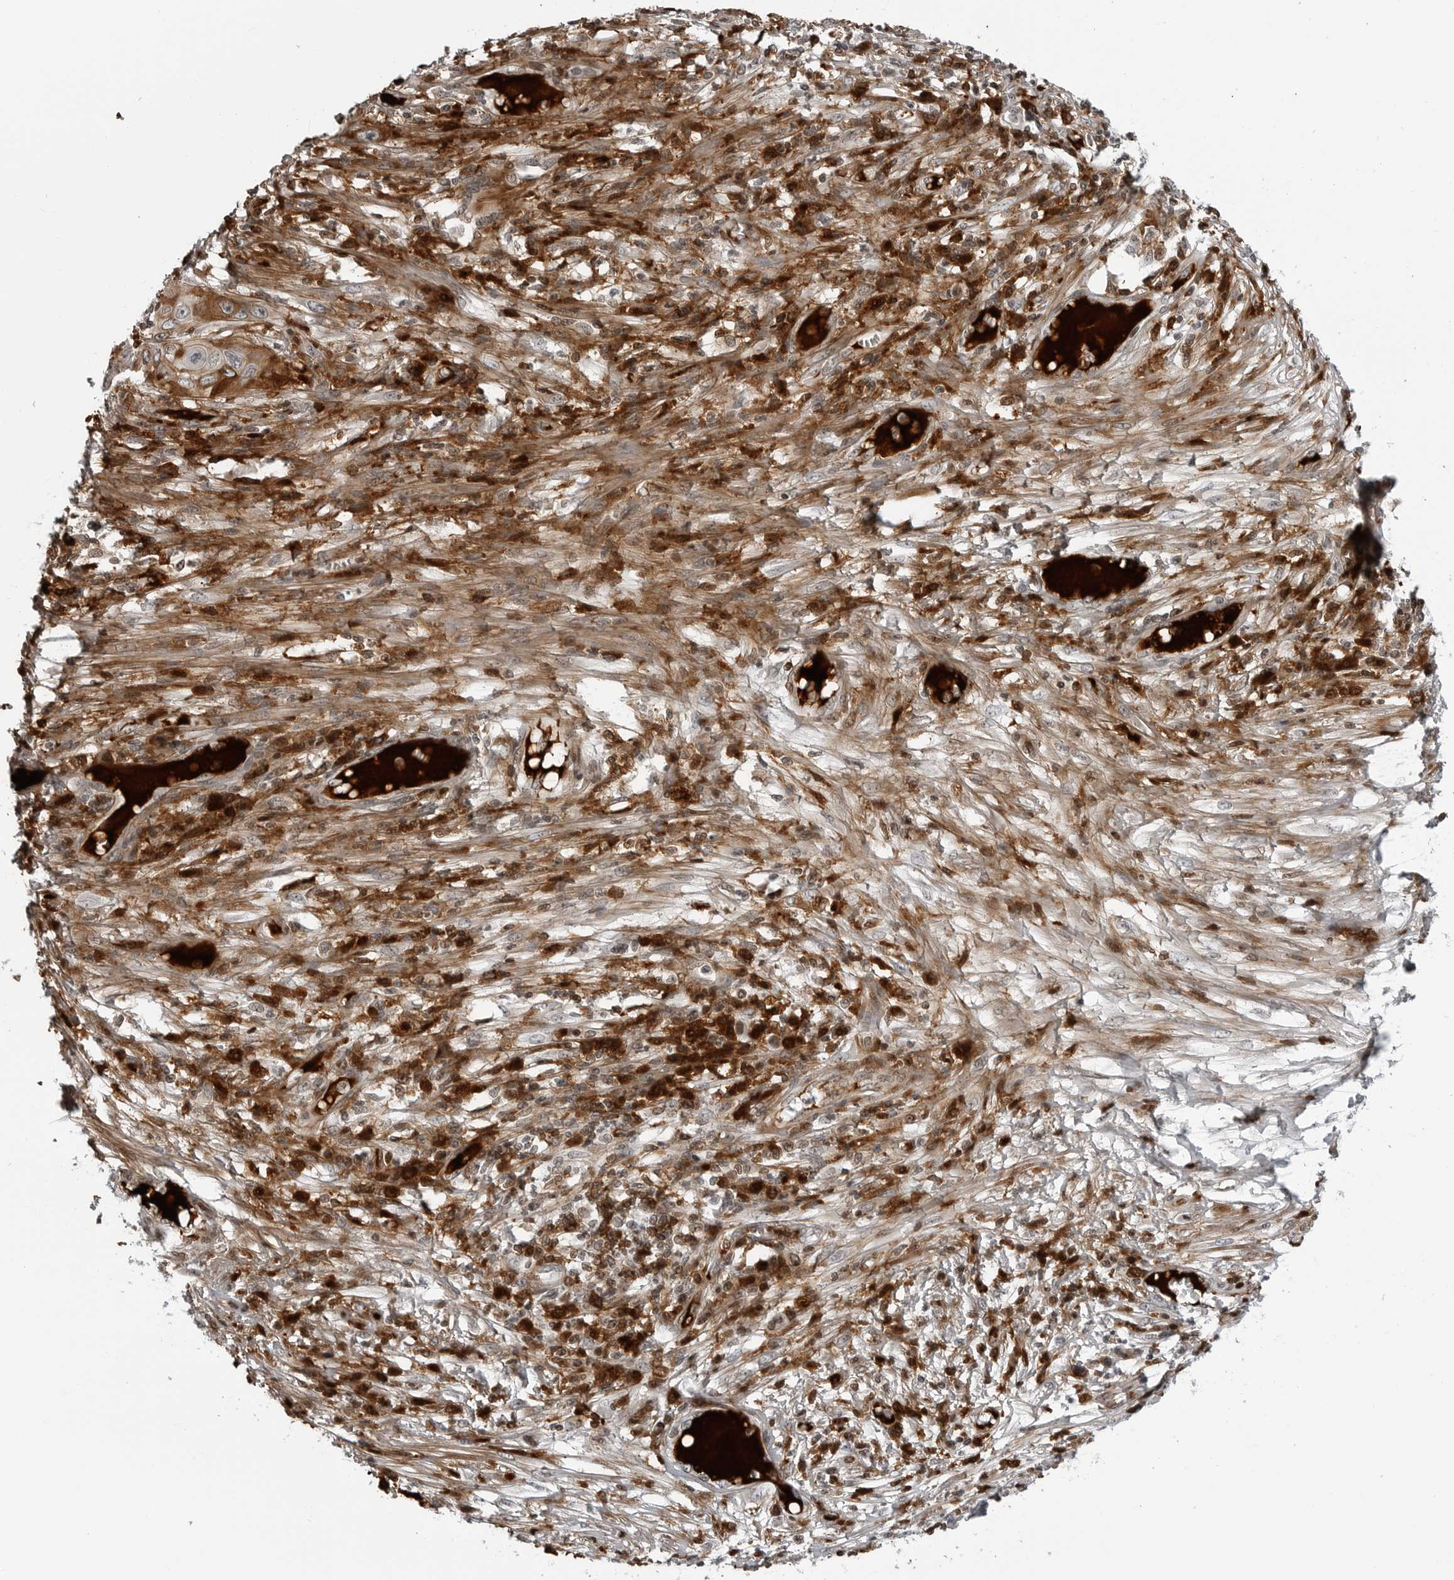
{"staining": {"intensity": "moderate", "quantity": "25%-75%", "location": "cytoplasmic/membranous"}, "tissue": "skin cancer", "cell_type": "Tumor cells", "image_type": "cancer", "snomed": [{"axis": "morphology", "description": "Squamous cell carcinoma, NOS"}, {"axis": "topography", "description": "Skin"}], "caption": "A high-resolution histopathology image shows IHC staining of skin cancer, which demonstrates moderate cytoplasmic/membranous positivity in about 25%-75% of tumor cells.", "gene": "CXCR5", "patient": {"sex": "male", "age": 55}}